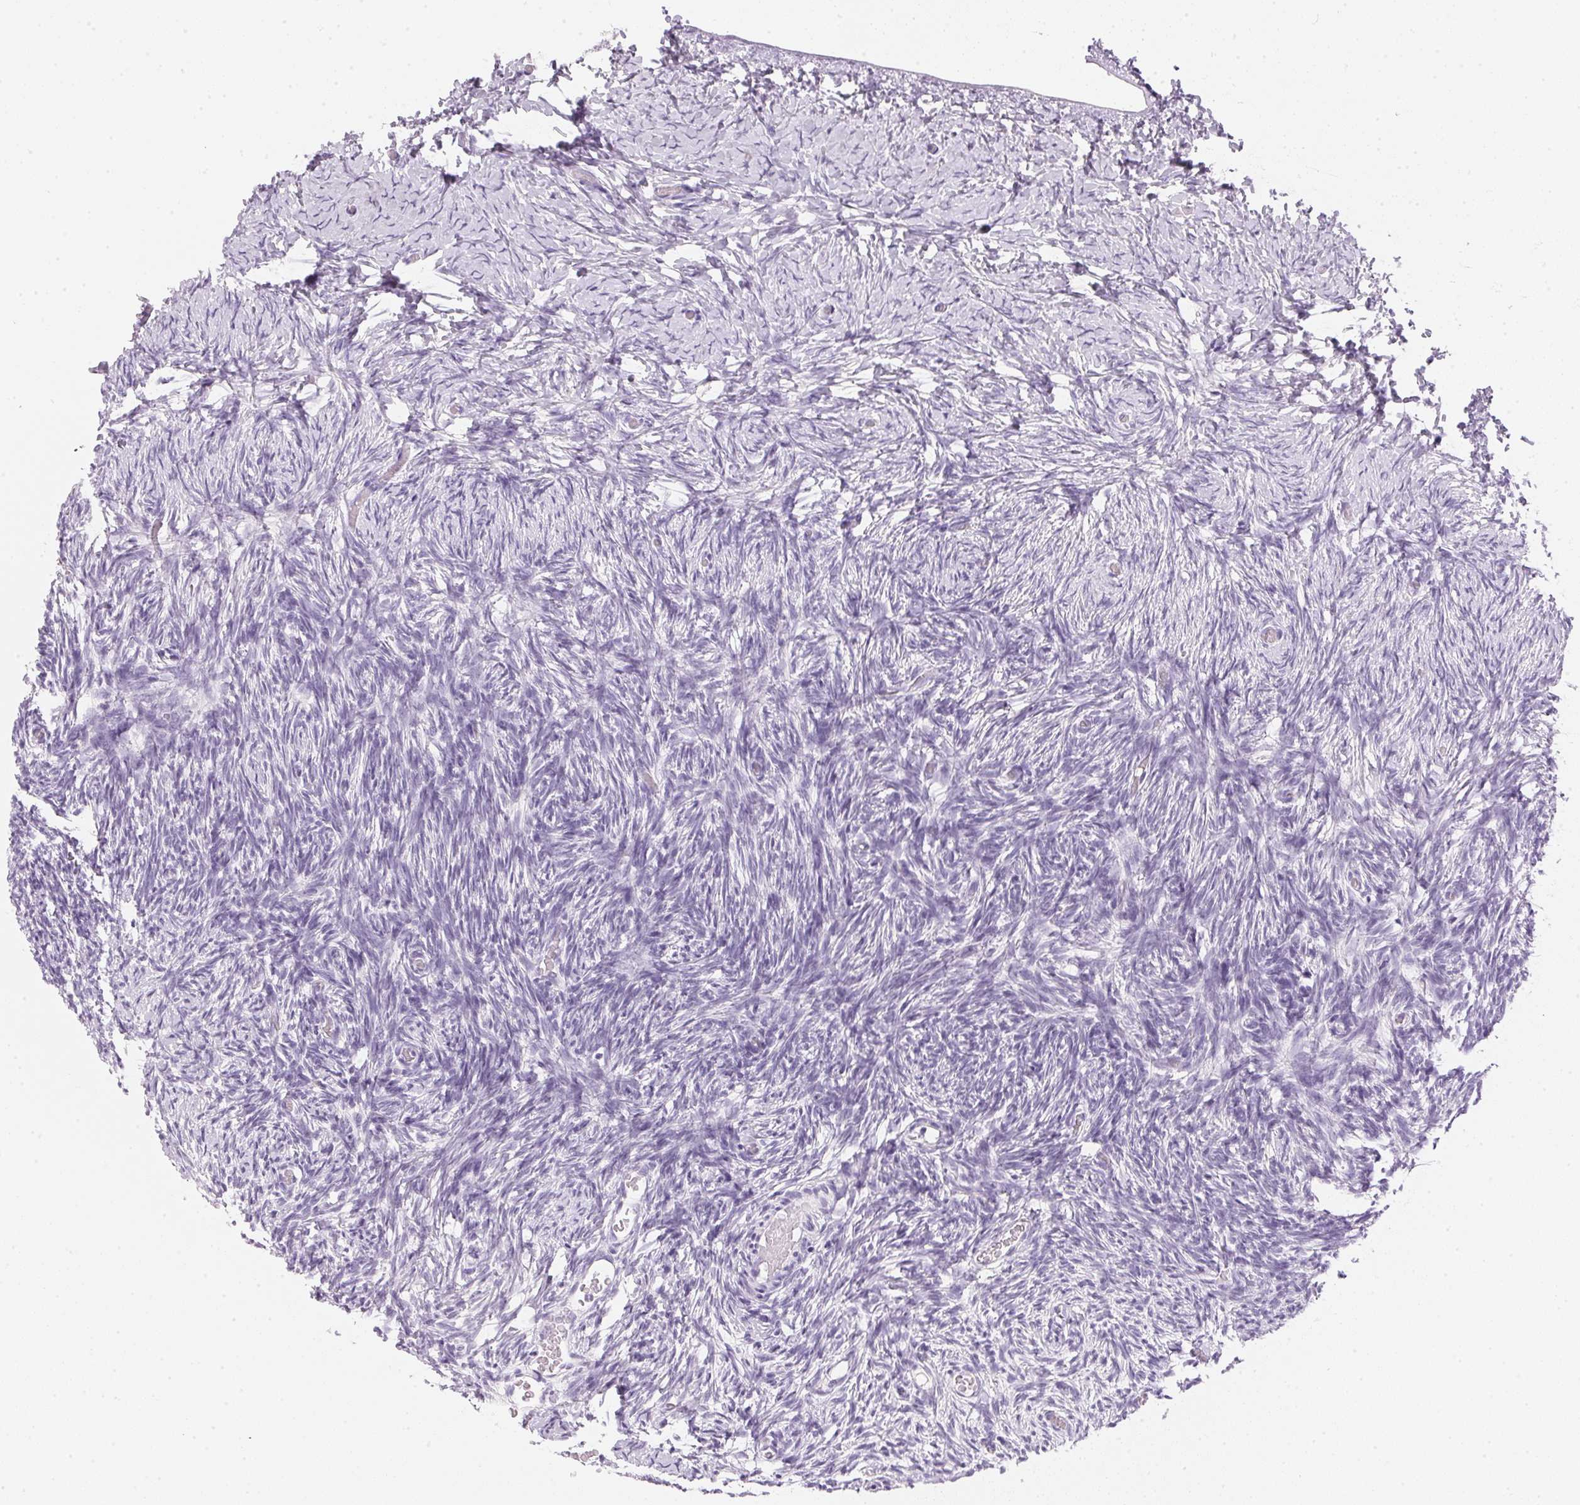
{"staining": {"intensity": "negative", "quantity": "none", "location": "none"}, "tissue": "ovary", "cell_type": "Follicle cells", "image_type": "normal", "snomed": [{"axis": "morphology", "description": "Normal tissue, NOS"}, {"axis": "topography", "description": "Ovary"}], "caption": "Immunohistochemistry of normal human ovary demonstrates no staining in follicle cells. (DAB (3,3'-diaminobenzidine) immunohistochemistry (IHC) visualized using brightfield microscopy, high magnification).", "gene": "IGFBP1", "patient": {"sex": "female", "age": 39}}